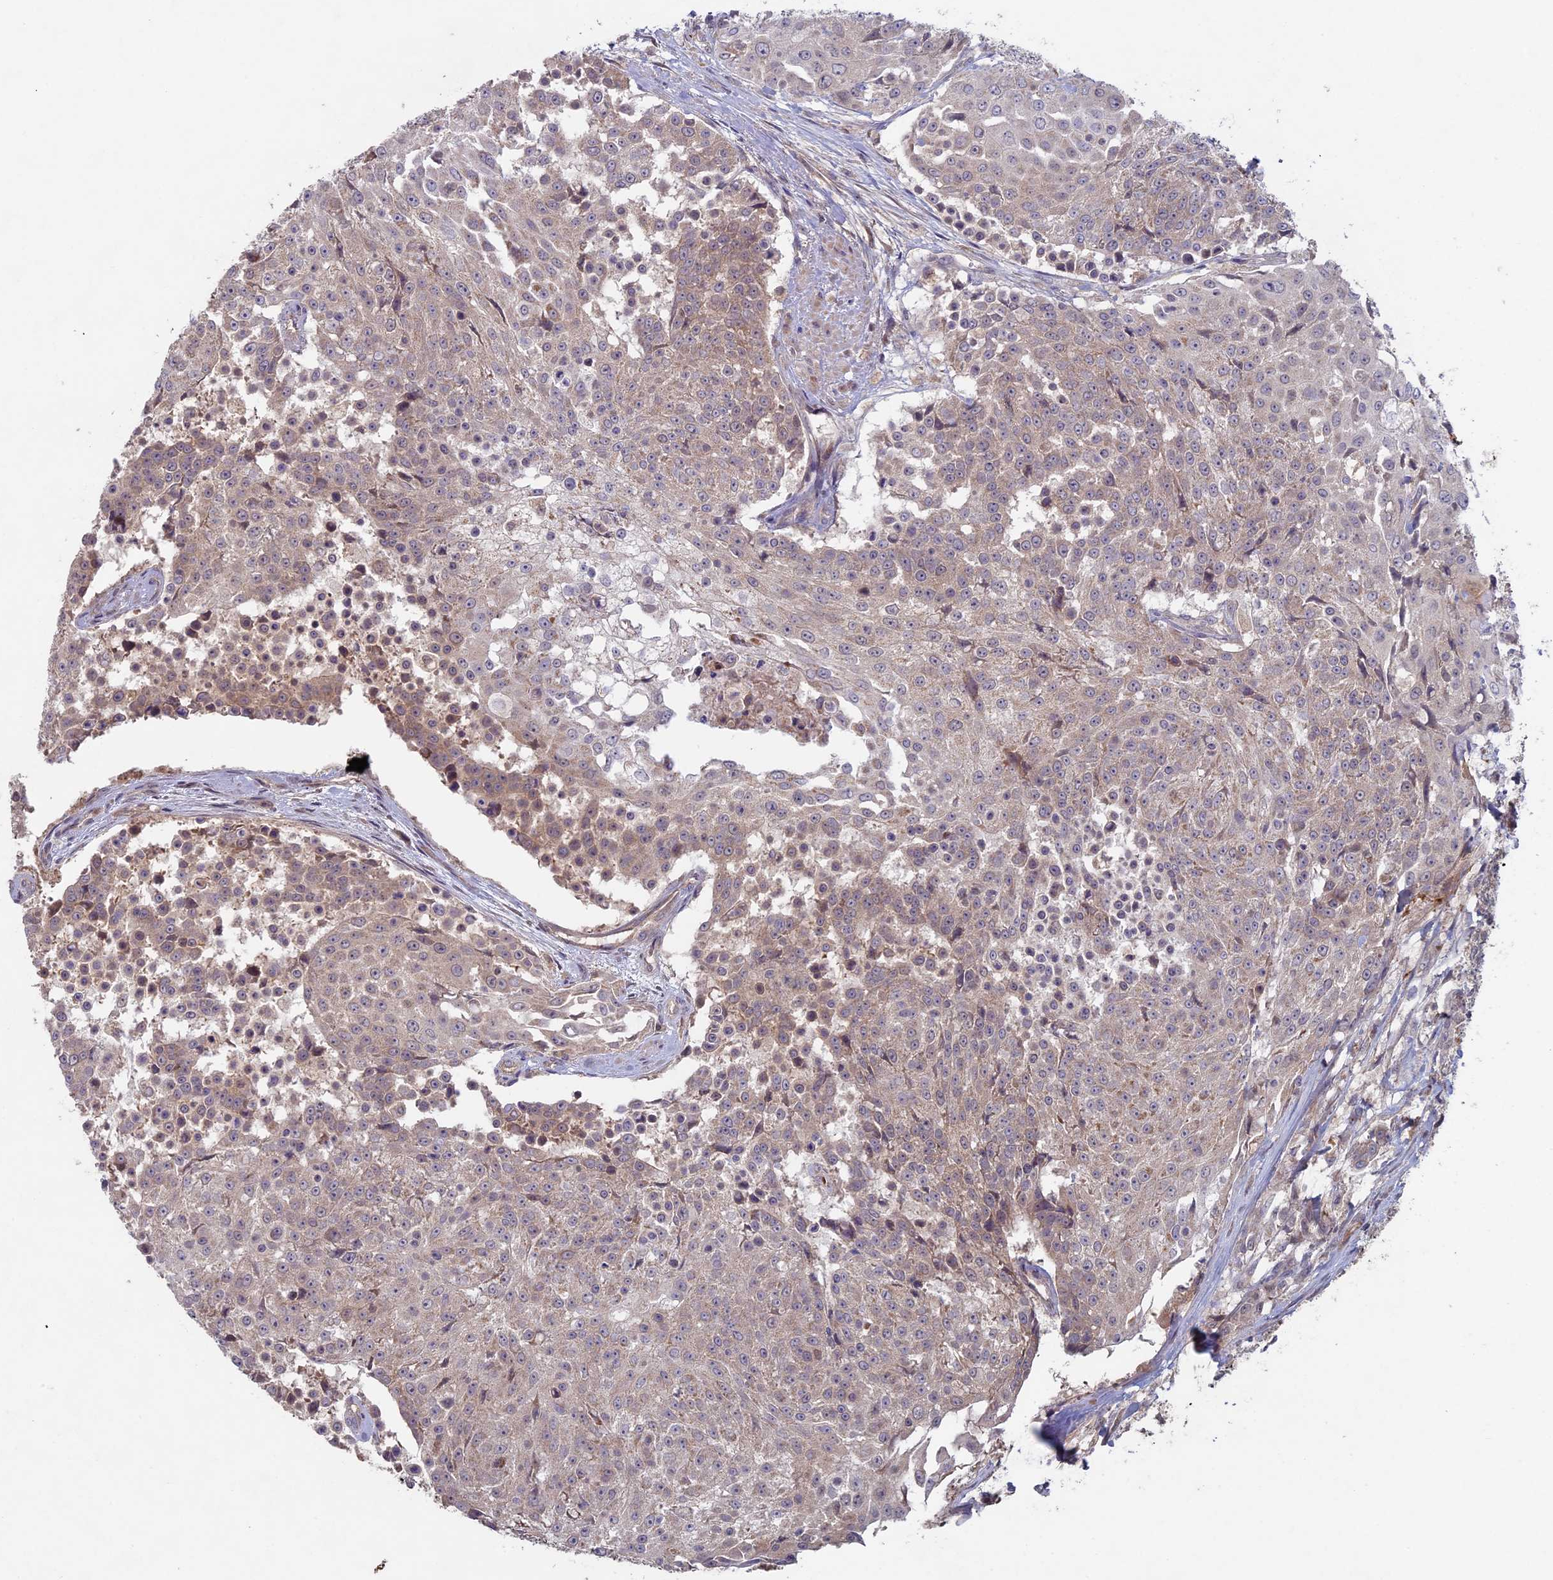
{"staining": {"intensity": "weak", "quantity": "25%-75%", "location": "cytoplasmic/membranous"}, "tissue": "urothelial cancer", "cell_type": "Tumor cells", "image_type": "cancer", "snomed": [{"axis": "morphology", "description": "Urothelial carcinoma, High grade"}, {"axis": "topography", "description": "Urinary bladder"}], "caption": "Protein staining of urothelial cancer tissue demonstrates weak cytoplasmic/membranous expression in approximately 25%-75% of tumor cells. (DAB (3,3'-diaminobenzidine) IHC with brightfield microscopy, high magnification).", "gene": "RCCD1", "patient": {"sex": "female", "age": 63}}